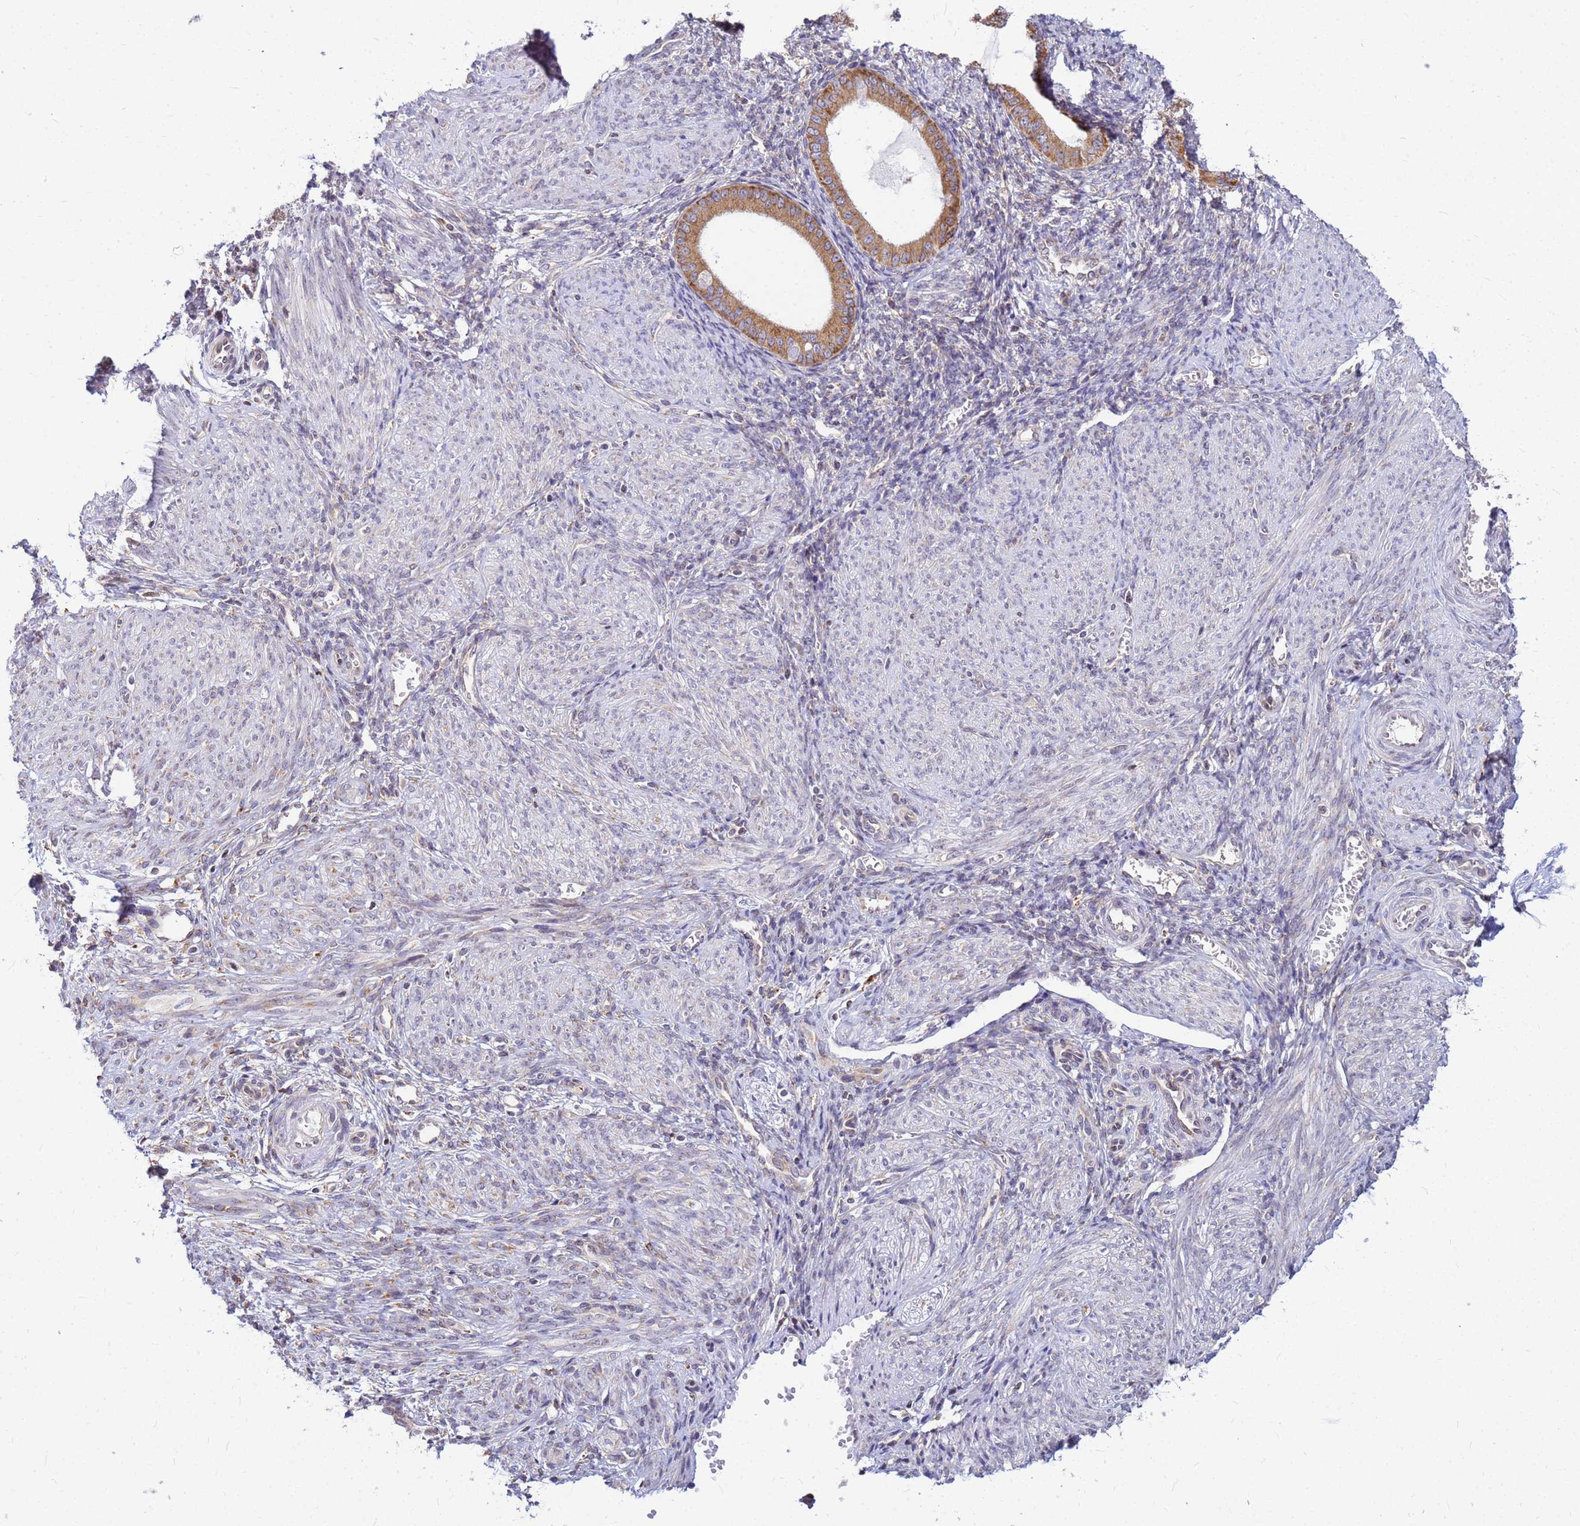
{"staining": {"intensity": "negative", "quantity": "none", "location": "none"}, "tissue": "endometrium", "cell_type": "Cells in endometrial stroma", "image_type": "normal", "snomed": [{"axis": "morphology", "description": "Normal tissue, NOS"}, {"axis": "topography", "description": "Endometrium"}], "caption": "A histopathology image of endometrium stained for a protein reveals no brown staining in cells in endometrial stroma.", "gene": "SSR4", "patient": {"sex": "female", "age": 49}}